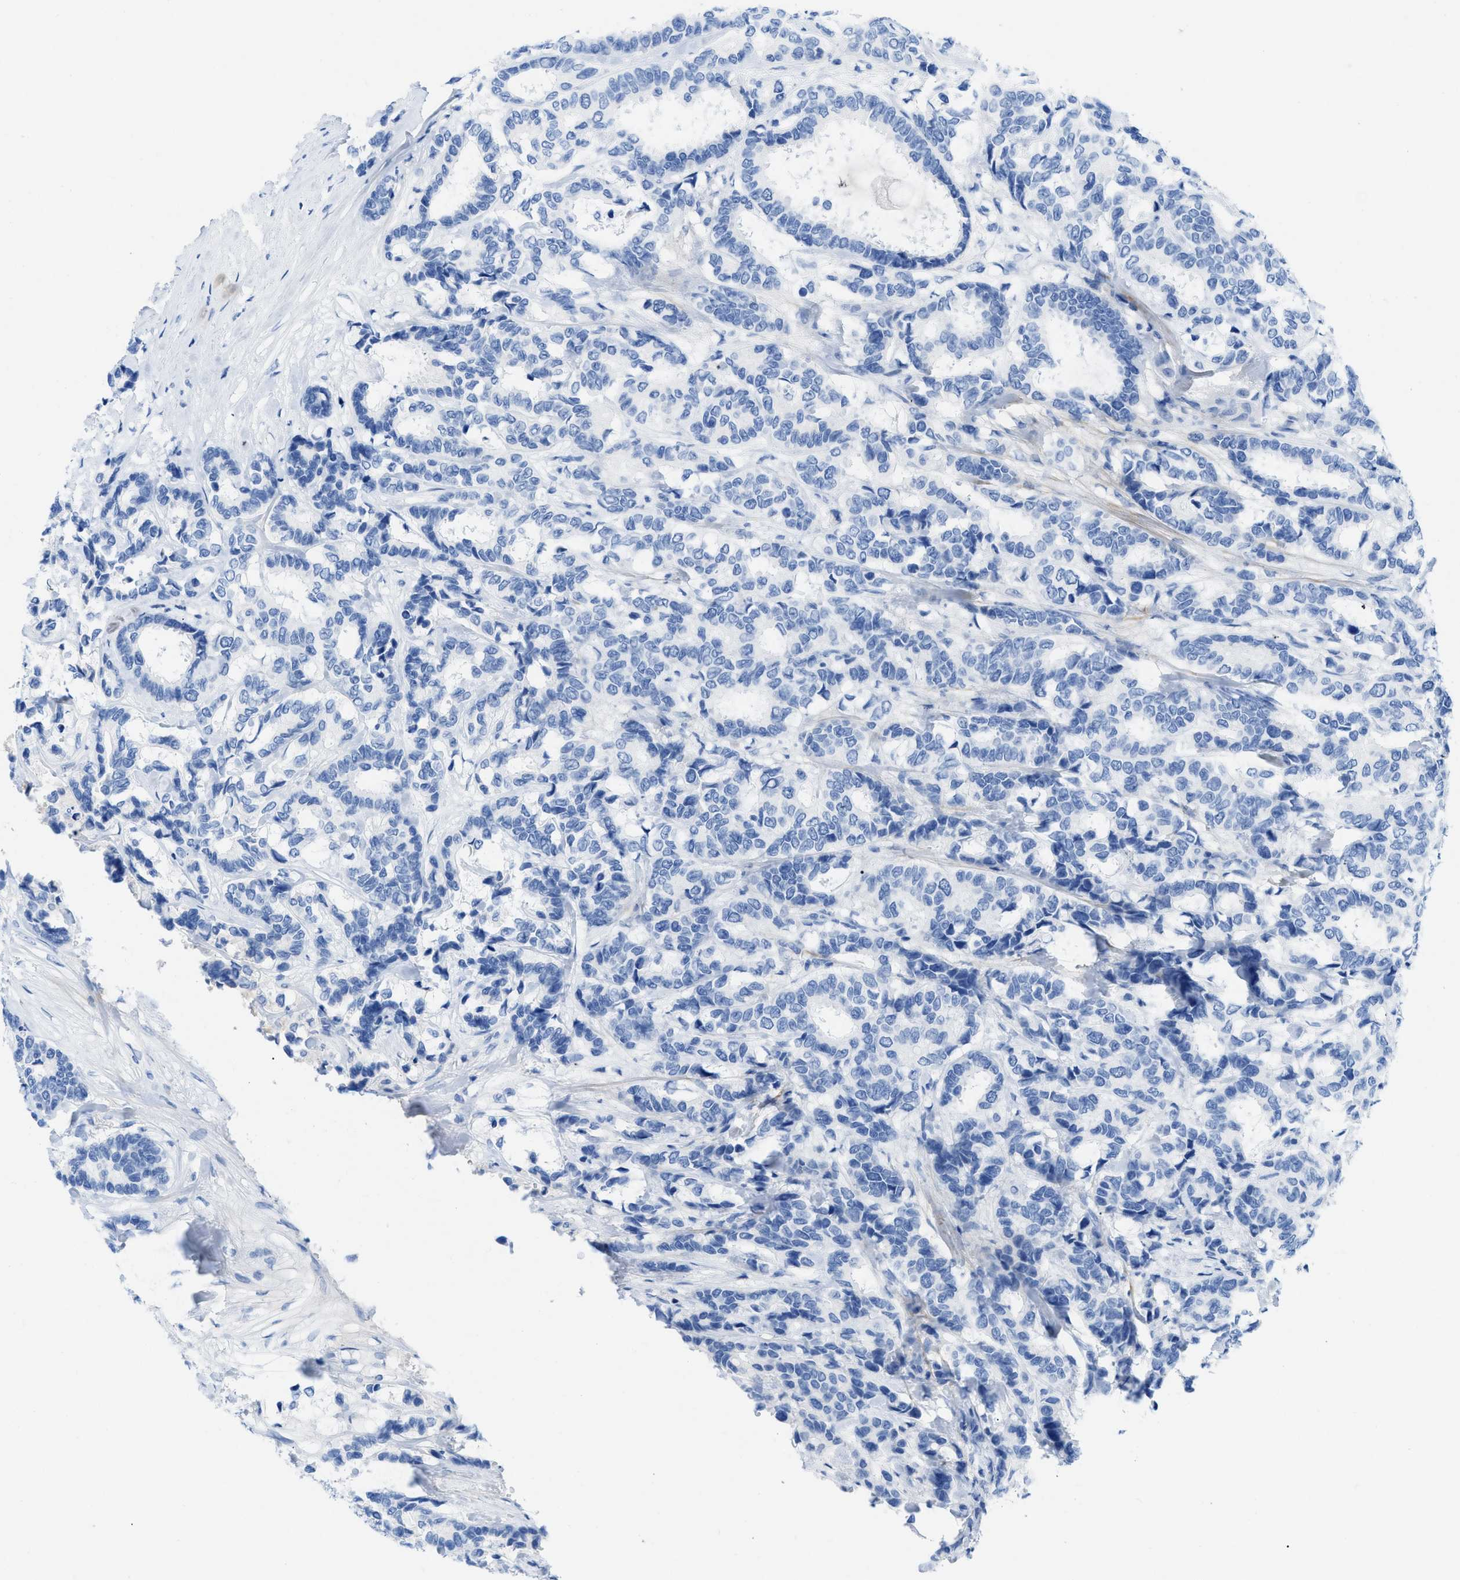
{"staining": {"intensity": "negative", "quantity": "none", "location": "none"}, "tissue": "breast cancer", "cell_type": "Tumor cells", "image_type": "cancer", "snomed": [{"axis": "morphology", "description": "Duct carcinoma"}, {"axis": "topography", "description": "Breast"}], "caption": "Micrograph shows no protein positivity in tumor cells of breast cancer tissue.", "gene": "COL3A1", "patient": {"sex": "female", "age": 87}}